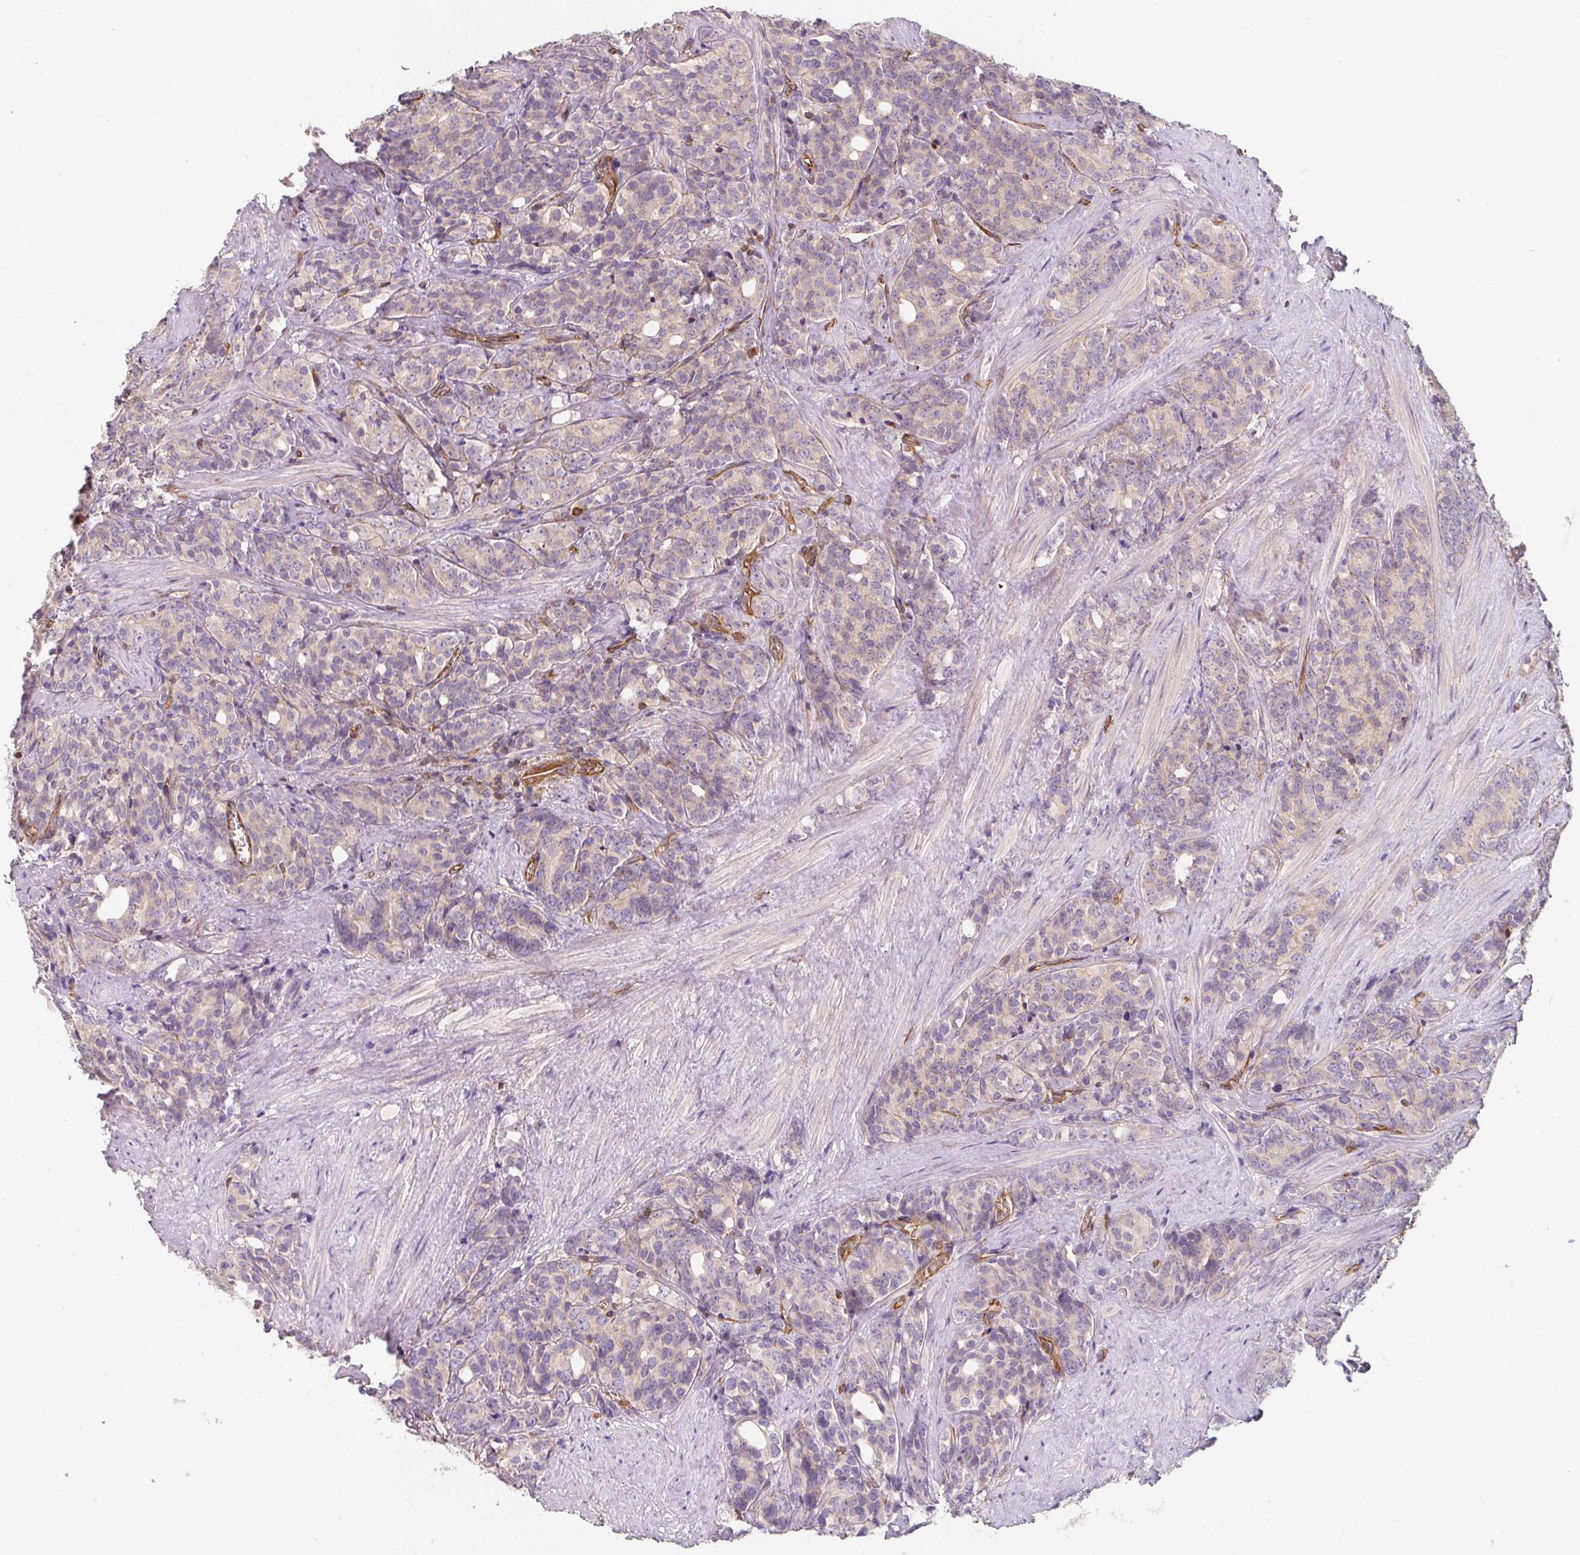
{"staining": {"intensity": "negative", "quantity": "none", "location": "none"}, "tissue": "prostate cancer", "cell_type": "Tumor cells", "image_type": "cancer", "snomed": [{"axis": "morphology", "description": "Adenocarcinoma, High grade"}, {"axis": "topography", "description": "Prostate"}], "caption": "DAB immunohistochemical staining of human prostate adenocarcinoma (high-grade) shows no significant staining in tumor cells.", "gene": "TBKBP1", "patient": {"sex": "male", "age": 84}}